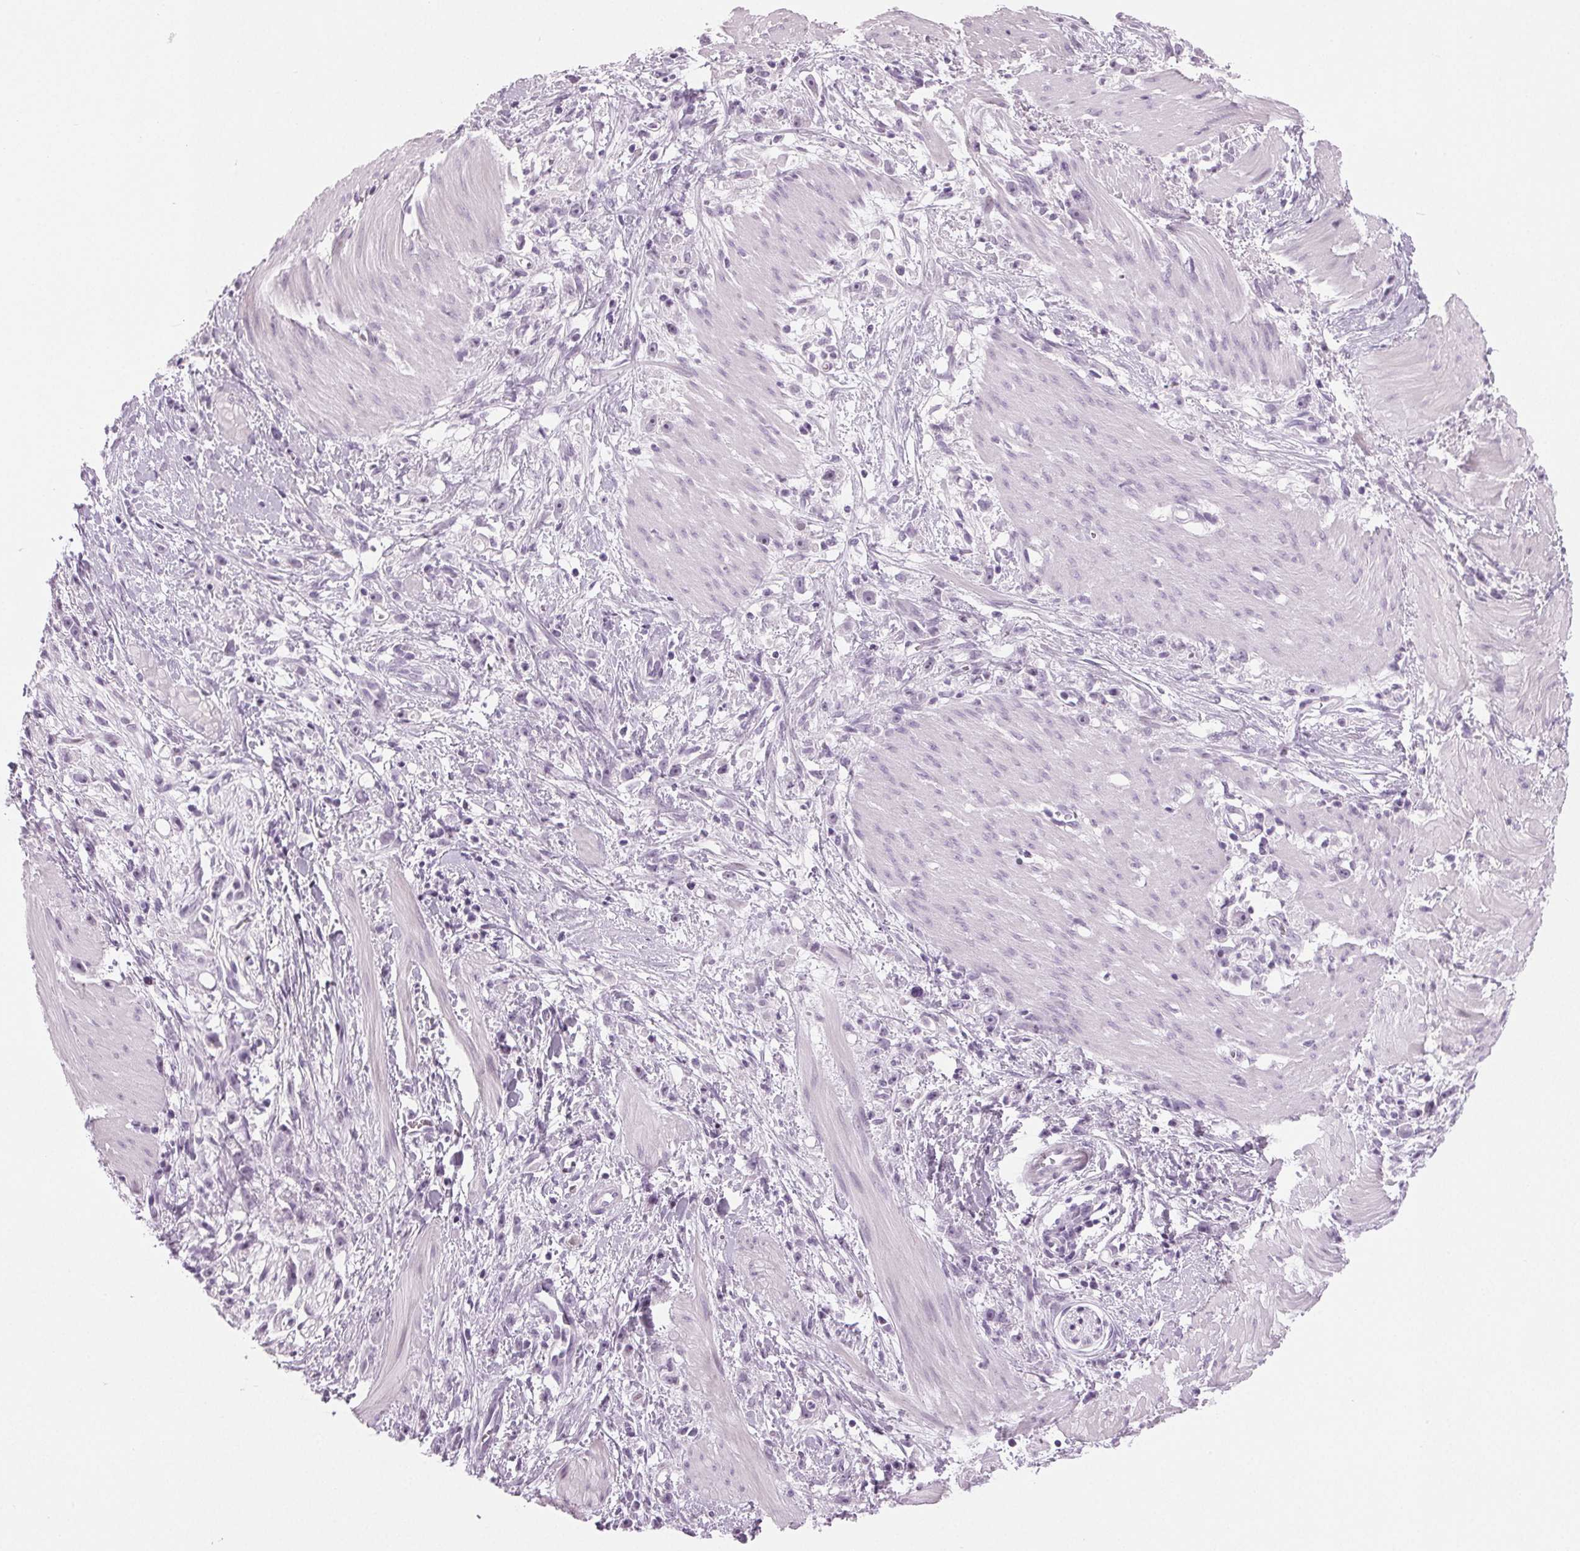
{"staining": {"intensity": "negative", "quantity": "none", "location": "none"}, "tissue": "stomach cancer", "cell_type": "Tumor cells", "image_type": "cancer", "snomed": [{"axis": "morphology", "description": "Adenocarcinoma, NOS"}, {"axis": "topography", "description": "Stomach"}], "caption": "DAB (3,3'-diaminobenzidine) immunohistochemical staining of adenocarcinoma (stomach) reveals no significant expression in tumor cells. (Immunohistochemistry (ihc), brightfield microscopy, high magnification).", "gene": "IGF2BP1", "patient": {"sex": "female", "age": 59}}